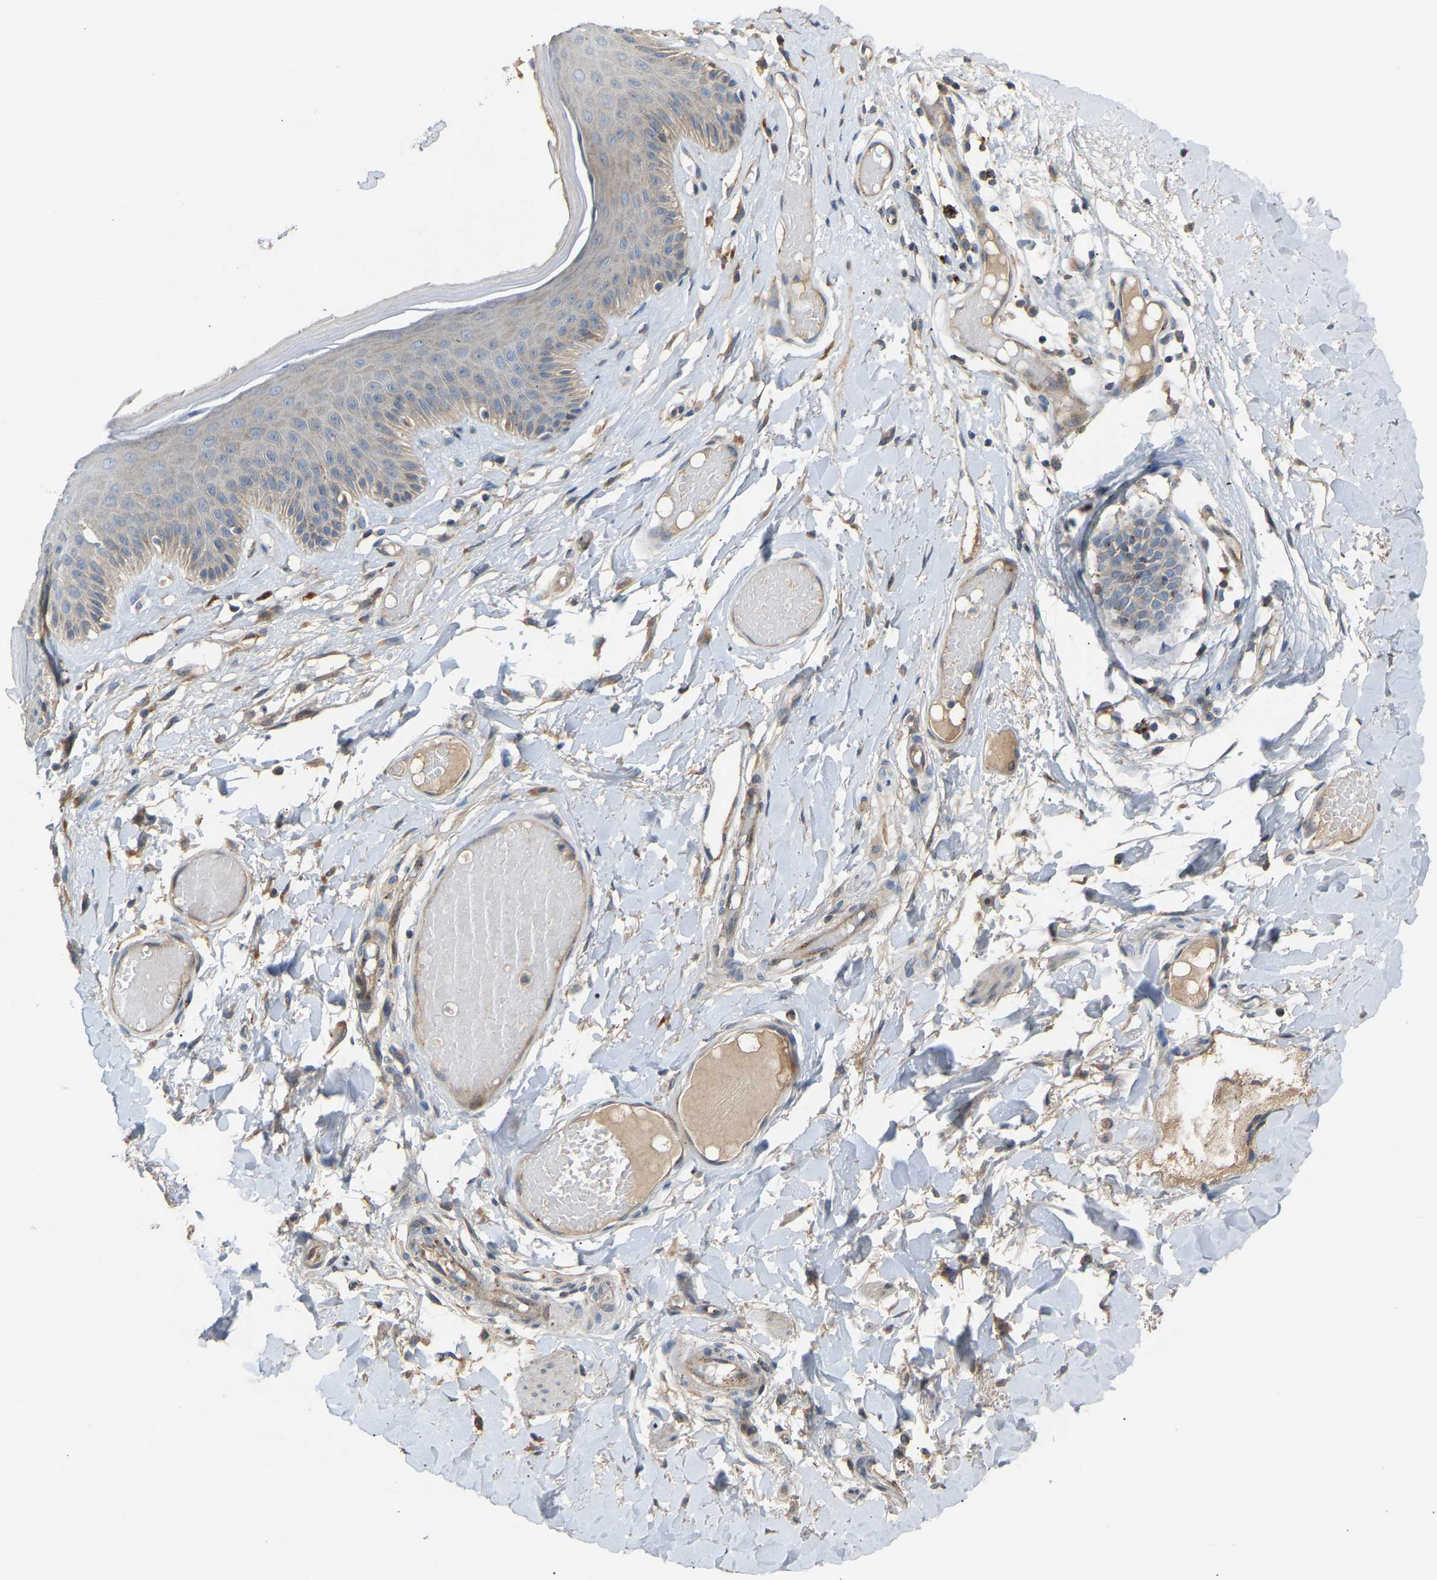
{"staining": {"intensity": "weak", "quantity": "<25%", "location": "cytoplasmic/membranous"}, "tissue": "skin", "cell_type": "Epidermal cells", "image_type": "normal", "snomed": [{"axis": "morphology", "description": "Normal tissue, NOS"}, {"axis": "topography", "description": "Vulva"}], "caption": "A histopathology image of skin stained for a protein reveals no brown staining in epidermal cells. (DAB IHC visualized using brightfield microscopy, high magnification).", "gene": "RGP1", "patient": {"sex": "female", "age": 73}}